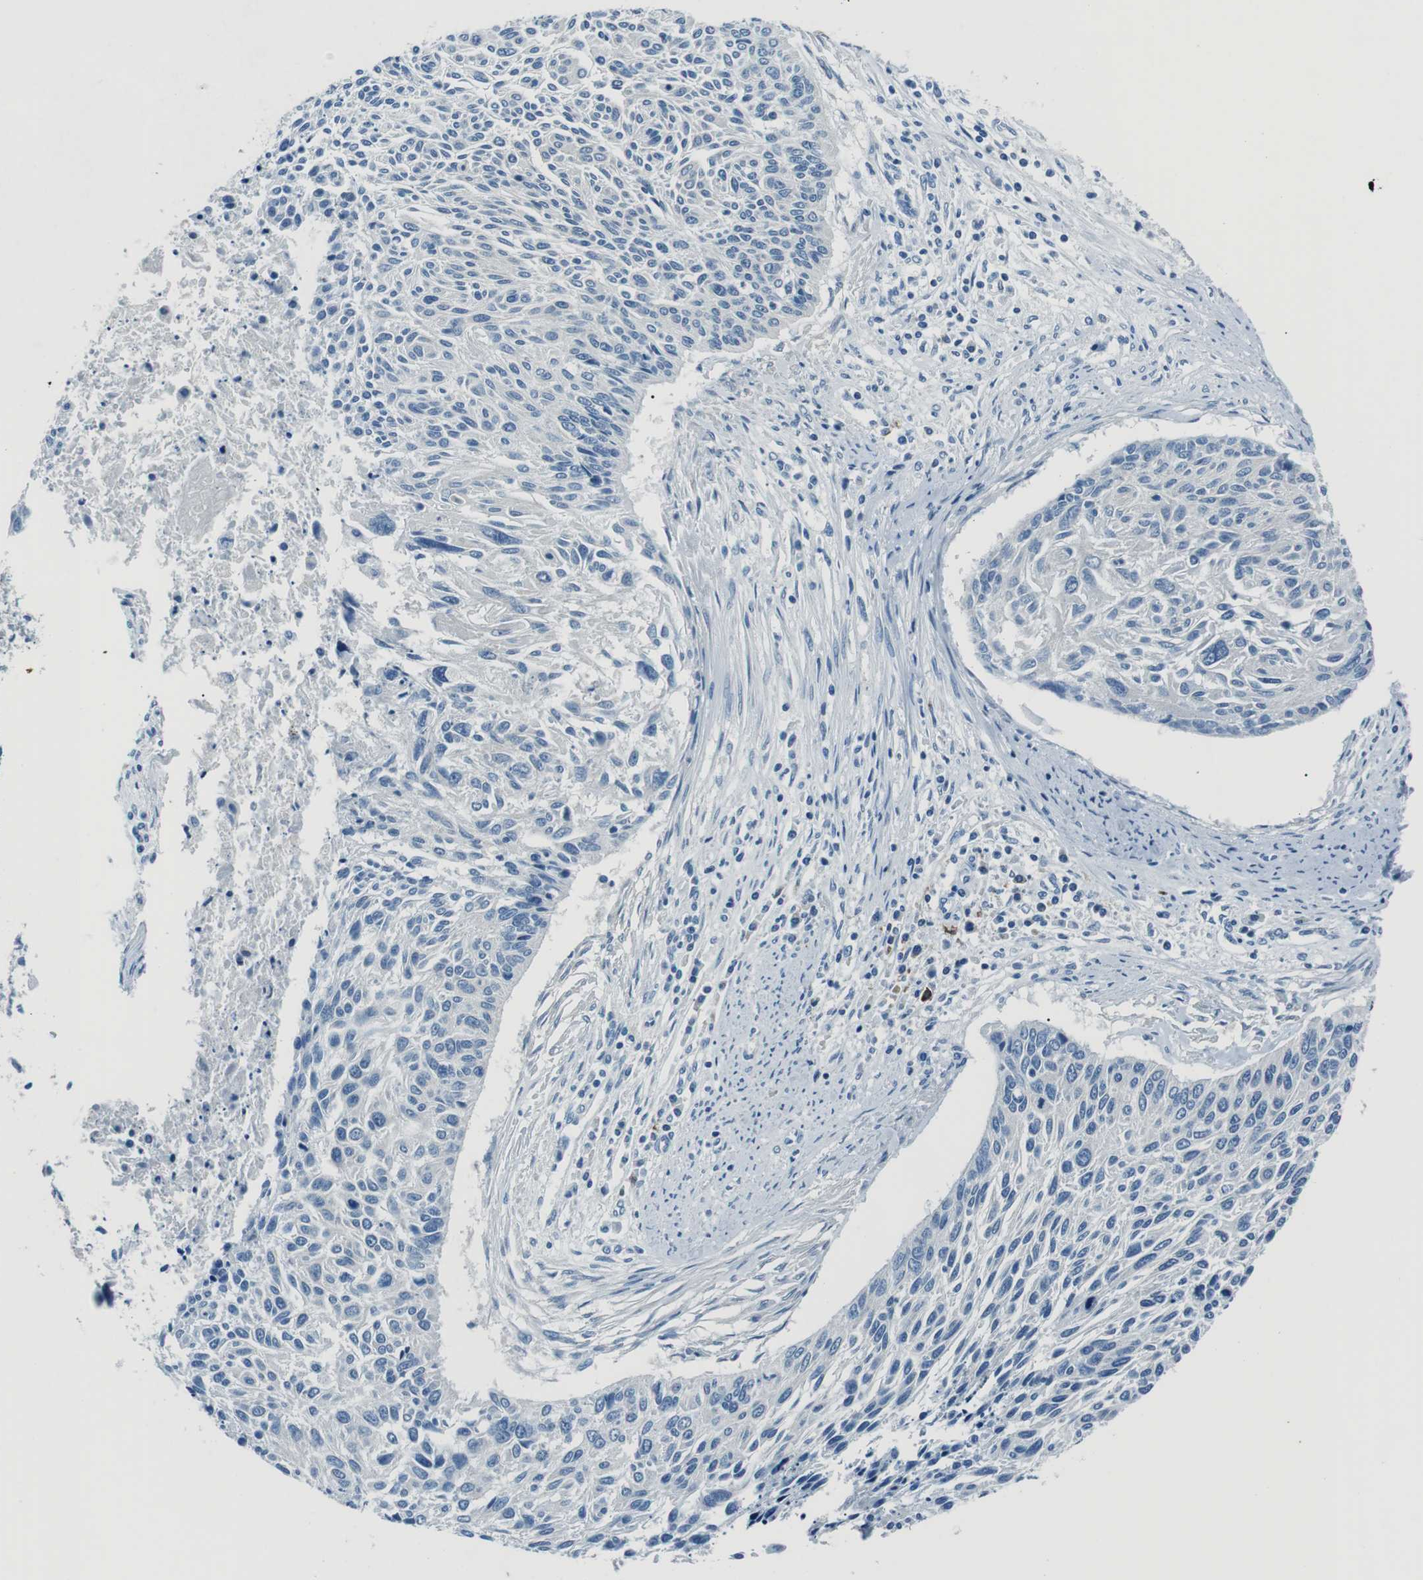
{"staining": {"intensity": "negative", "quantity": "none", "location": "none"}, "tissue": "cervical cancer", "cell_type": "Tumor cells", "image_type": "cancer", "snomed": [{"axis": "morphology", "description": "Squamous cell carcinoma, NOS"}, {"axis": "topography", "description": "Cervix"}], "caption": "Cervical cancer was stained to show a protein in brown. There is no significant staining in tumor cells.", "gene": "ST6GAL1", "patient": {"sex": "female", "age": 55}}